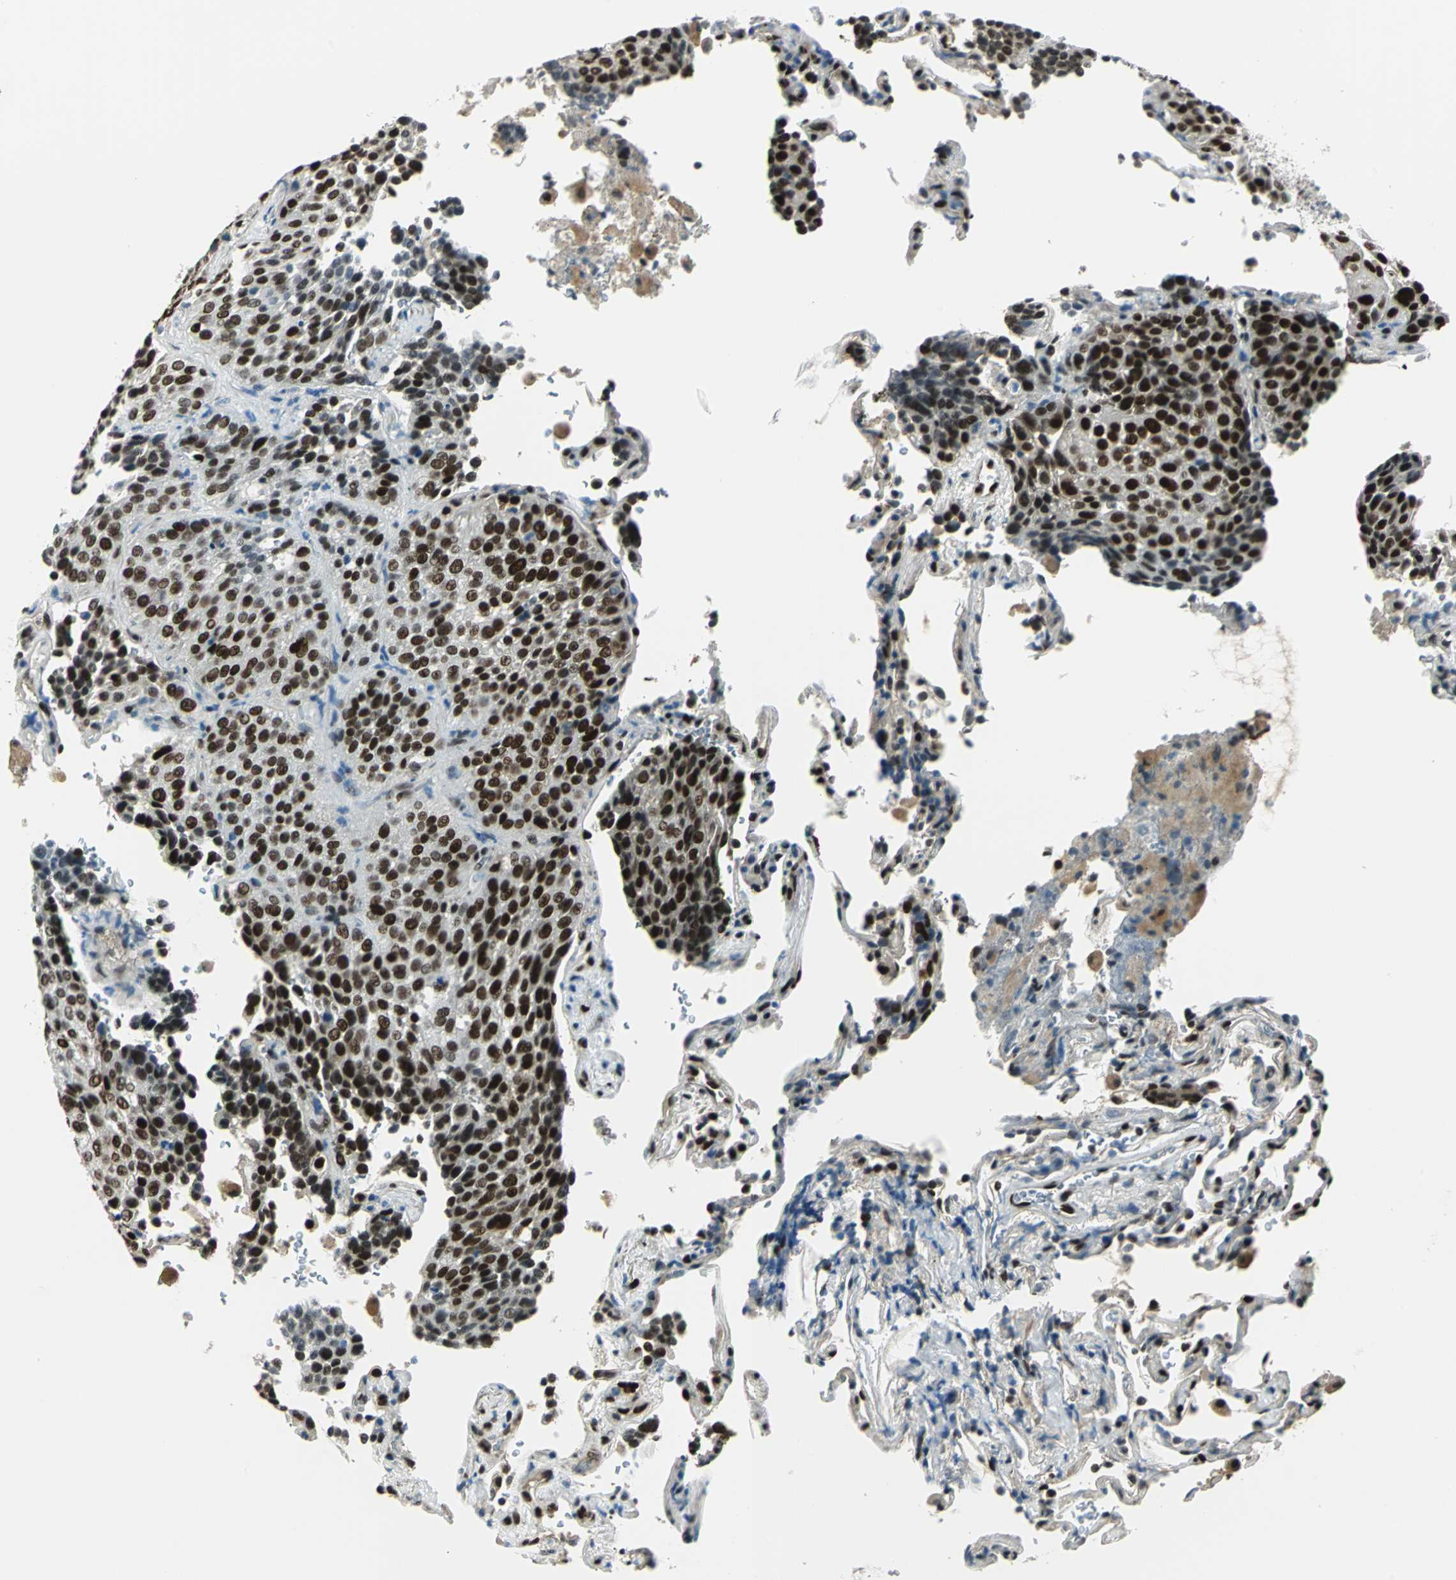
{"staining": {"intensity": "strong", "quantity": ">75%", "location": "nuclear"}, "tissue": "lung cancer", "cell_type": "Tumor cells", "image_type": "cancer", "snomed": [{"axis": "morphology", "description": "Squamous cell carcinoma, NOS"}, {"axis": "topography", "description": "Lung"}], "caption": "A high-resolution photomicrograph shows IHC staining of squamous cell carcinoma (lung), which reveals strong nuclear positivity in about >75% of tumor cells.", "gene": "NFIA", "patient": {"sex": "male", "age": 54}}